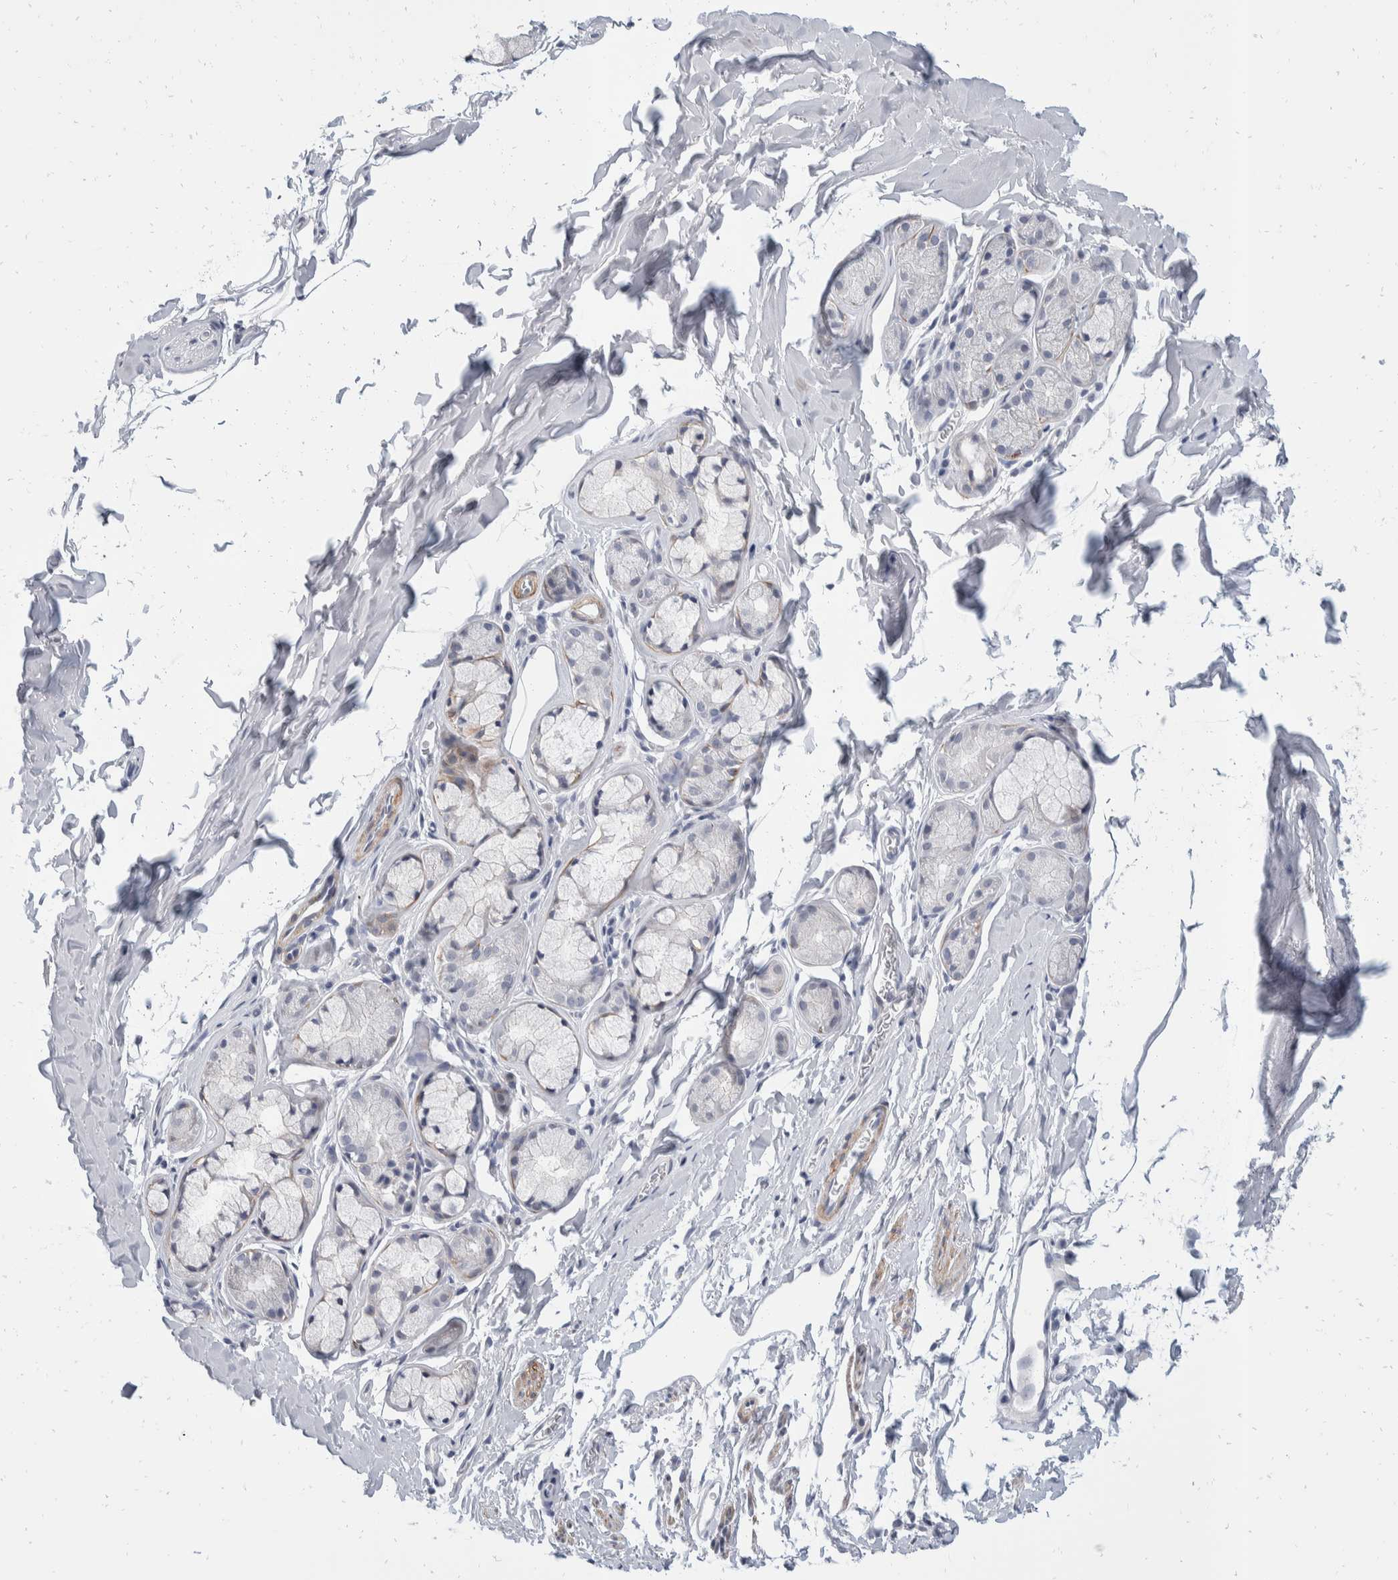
{"staining": {"intensity": "negative", "quantity": "none", "location": "none"}, "tissue": "bronchus", "cell_type": "Respiratory epithelial cells", "image_type": "normal", "snomed": [{"axis": "morphology", "description": "Normal tissue, NOS"}, {"axis": "topography", "description": "Cartilage tissue"}, {"axis": "topography", "description": "Bronchus"}, {"axis": "topography", "description": "Lung"}], "caption": "High power microscopy image of an IHC histopathology image of normal bronchus, revealing no significant staining in respiratory epithelial cells.", "gene": "CATSPERD", "patient": {"sex": "male", "age": 64}}